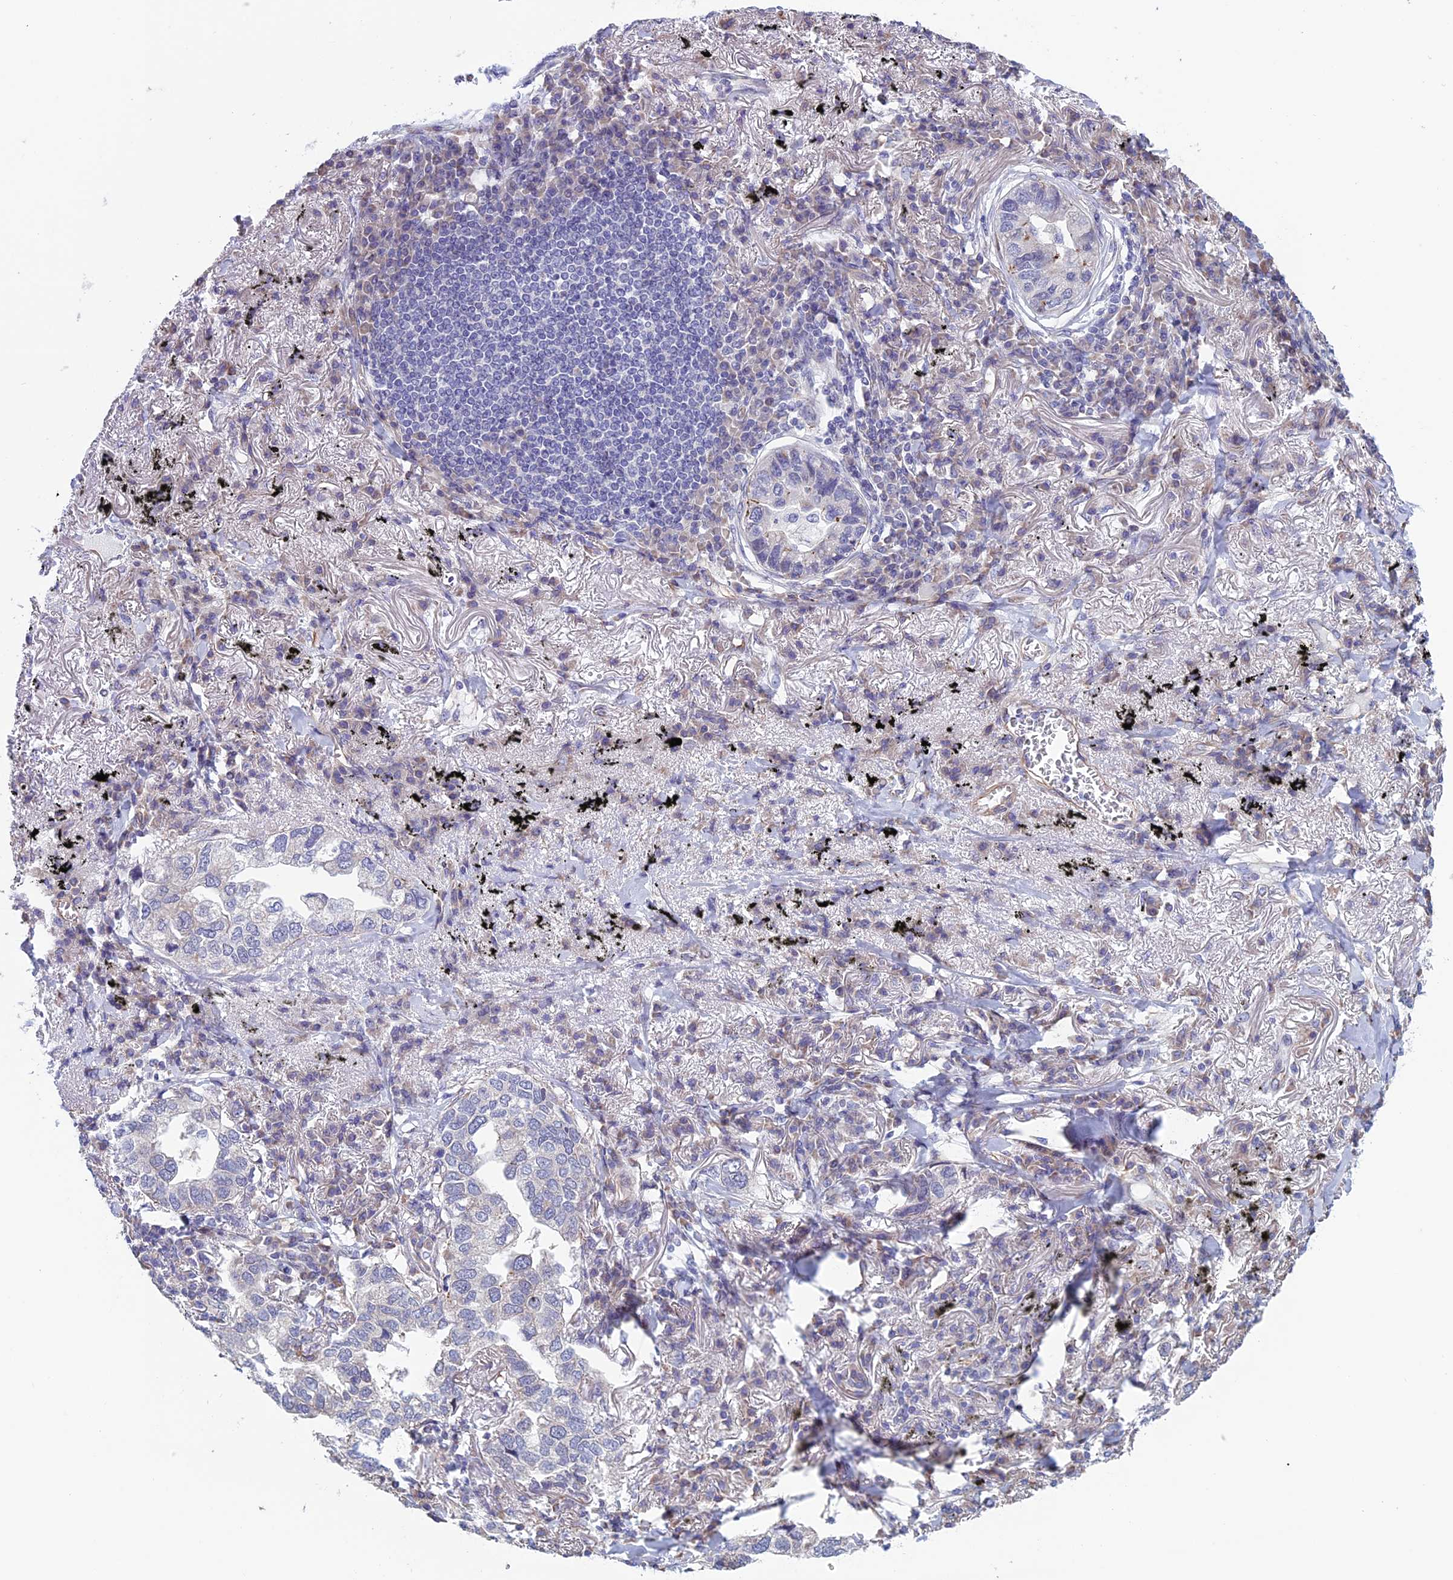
{"staining": {"intensity": "negative", "quantity": "none", "location": "none"}, "tissue": "lung cancer", "cell_type": "Tumor cells", "image_type": "cancer", "snomed": [{"axis": "morphology", "description": "Adenocarcinoma, NOS"}, {"axis": "topography", "description": "Lung"}], "caption": "Histopathology image shows no significant protein positivity in tumor cells of lung cancer (adenocarcinoma).", "gene": "BCL2L10", "patient": {"sex": "male", "age": 65}}